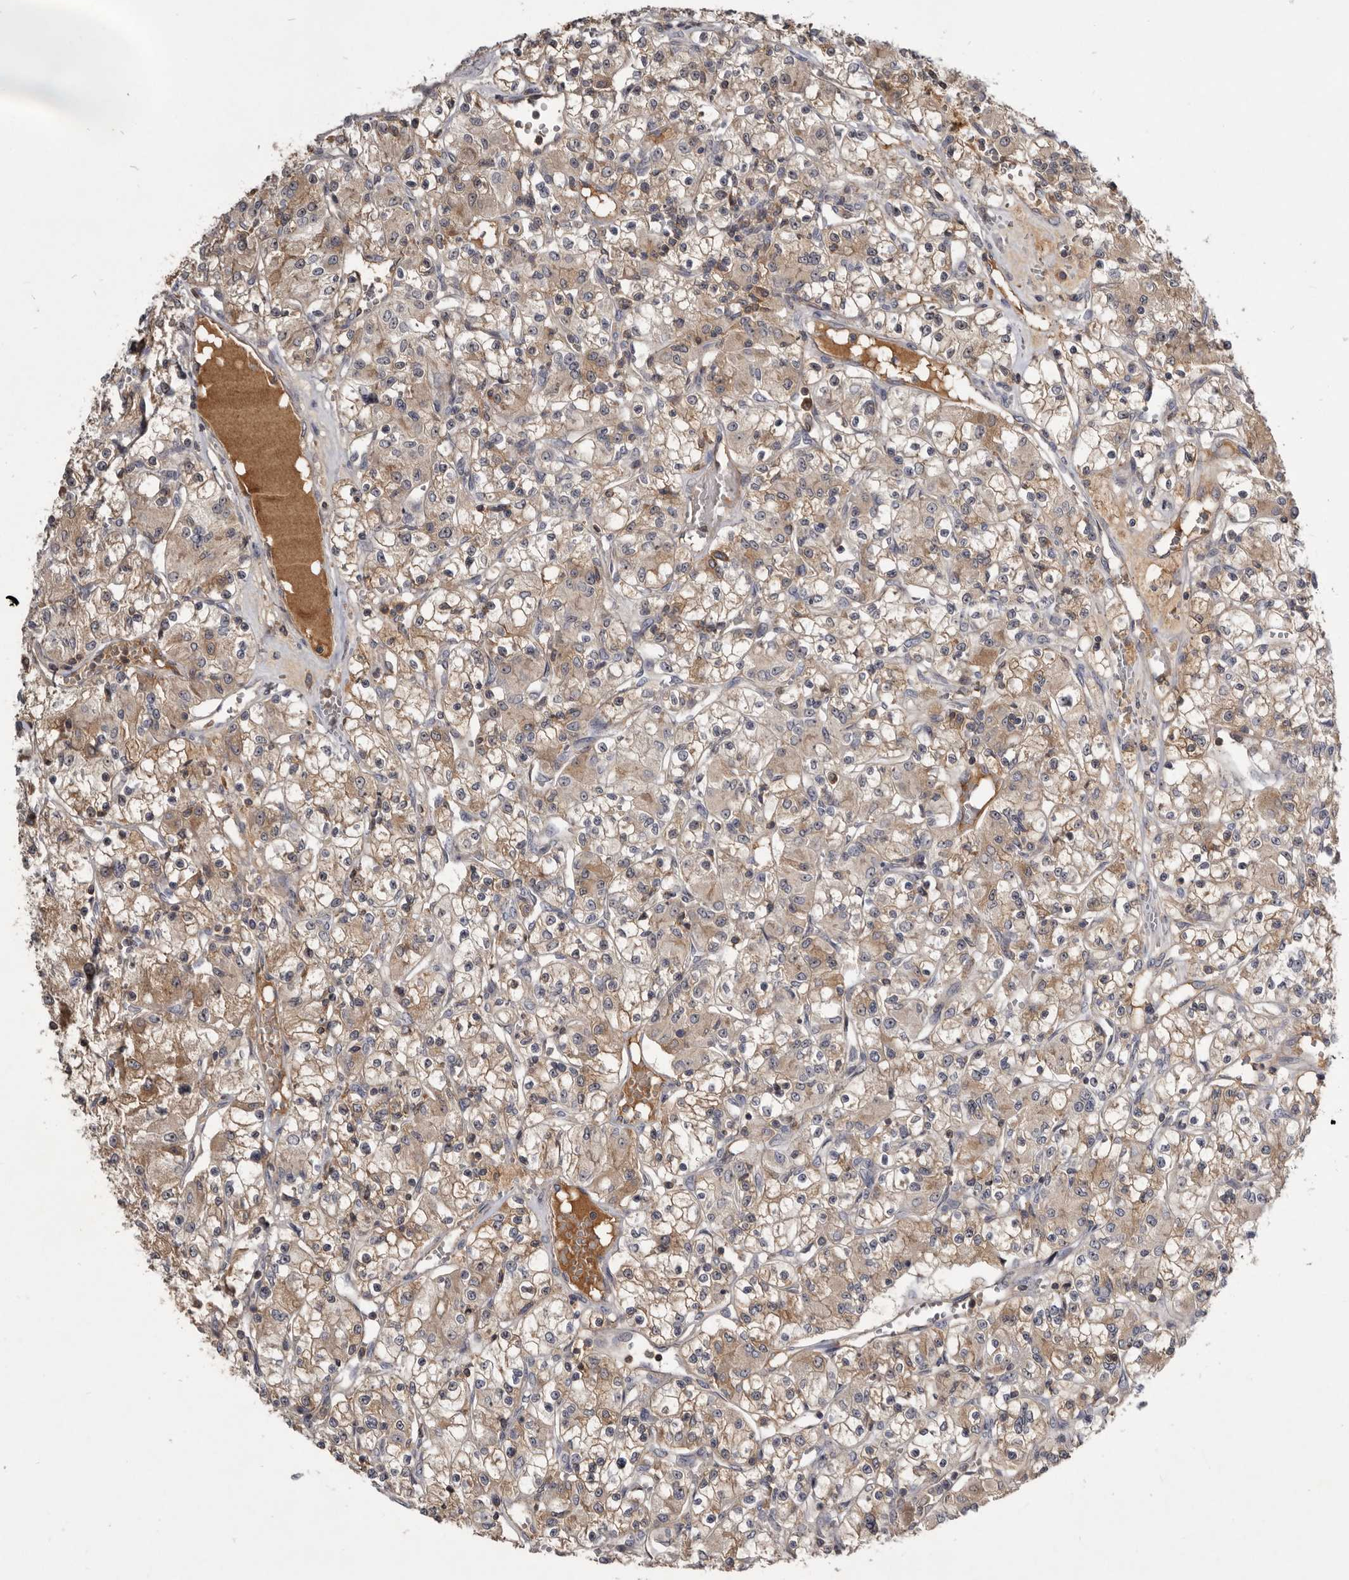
{"staining": {"intensity": "weak", "quantity": ">75%", "location": "cytoplasmic/membranous"}, "tissue": "renal cancer", "cell_type": "Tumor cells", "image_type": "cancer", "snomed": [{"axis": "morphology", "description": "Adenocarcinoma, NOS"}, {"axis": "topography", "description": "Kidney"}], "caption": "Tumor cells reveal weak cytoplasmic/membranous staining in approximately >75% of cells in renal cancer (adenocarcinoma).", "gene": "TTC39A", "patient": {"sex": "female", "age": 59}}